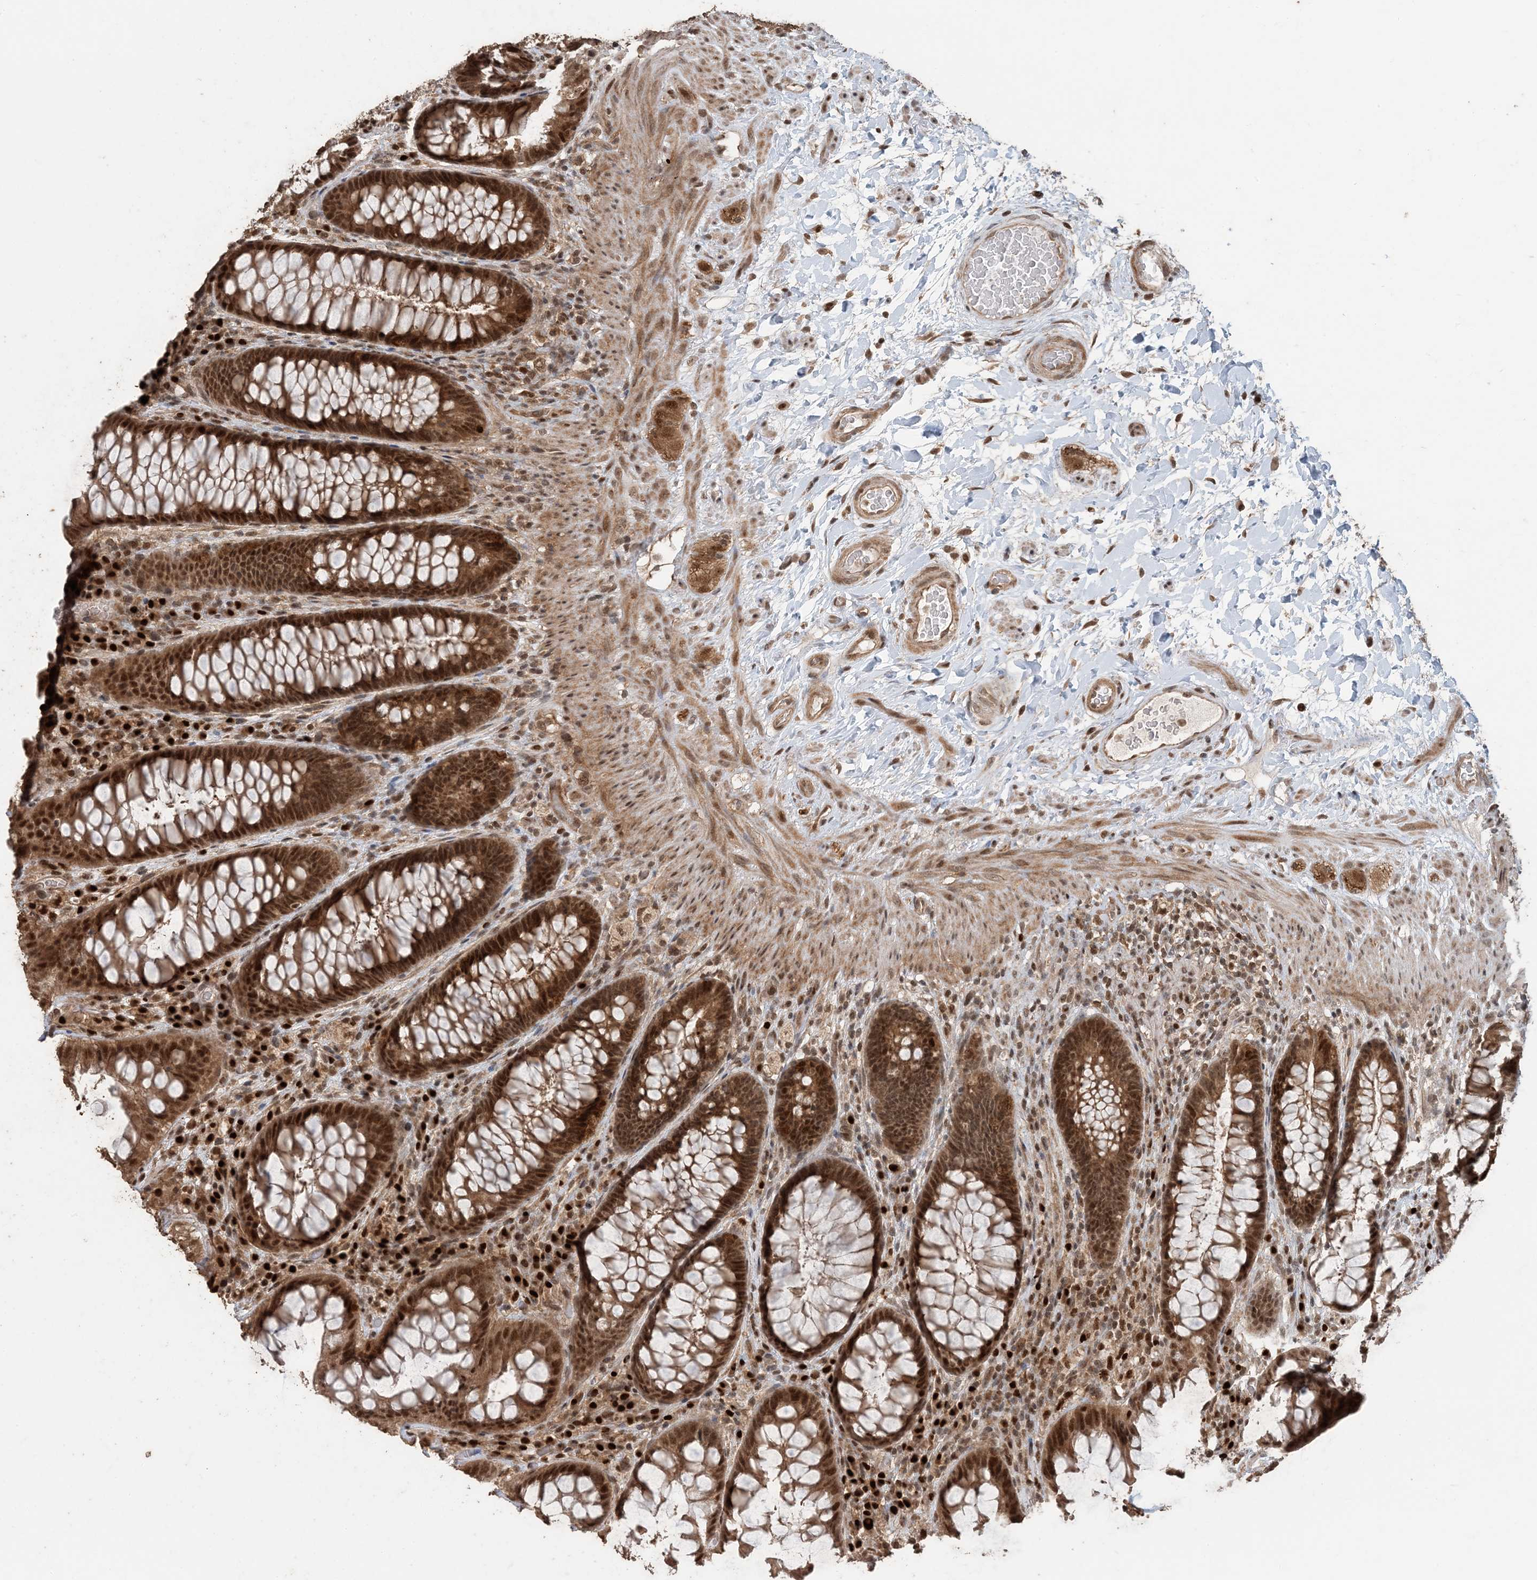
{"staining": {"intensity": "strong", "quantity": ">75%", "location": "cytoplasmic/membranous,nuclear"}, "tissue": "rectum", "cell_type": "Glandular cells", "image_type": "normal", "snomed": [{"axis": "morphology", "description": "Normal tissue, NOS"}, {"axis": "topography", "description": "Rectum"}], "caption": "Unremarkable rectum reveals strong cytoplasmic/membranous,nuclear expression in about >75% of glandular cells, visualized by immunohistochemistry.", "gene": "ATP13A2", "patient": {"sex": "female", "age": 46}}